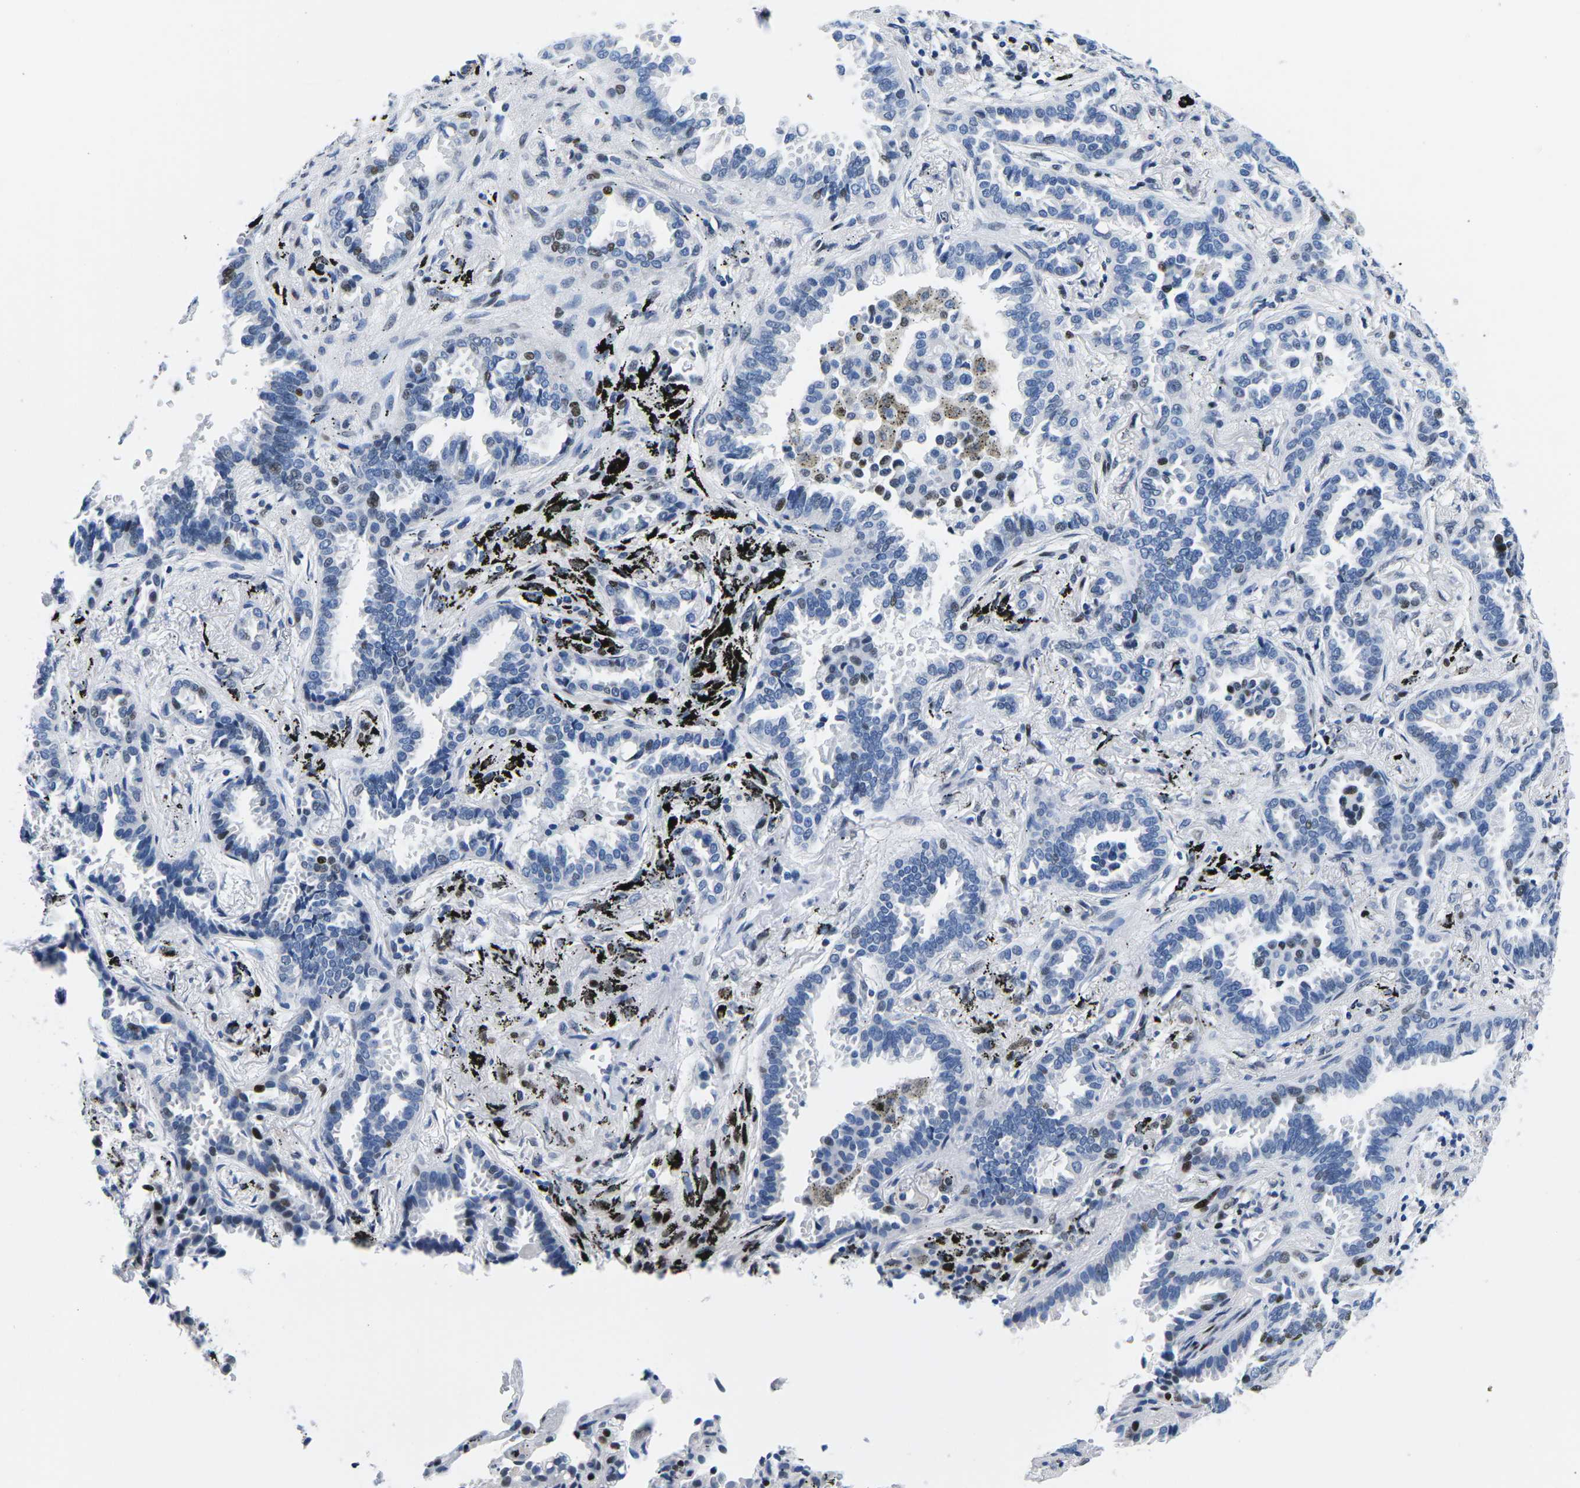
{"staining": {"intensity": "moderate", "quantity": "<25%", "location": "nuclear"}, "tissue": "lung cancer", "cell_type": "Tumor cells", "image_type": "cancer", "snomed": [{"axis": "morphology", "description": "Normal tissue, NOS"}, {"axis": "morphology", "description": "Adenocarcinoma, NOS"}, {"axis": "topography", "description": "Lung"}], "caption": "IHC image of lung cancer stained for a protein (brown), which displays low levels of moderate nuclear expression in about <25% of tumor cells.", "gene": "ATF1", "patient": {"sex": "male", "age": 59}}